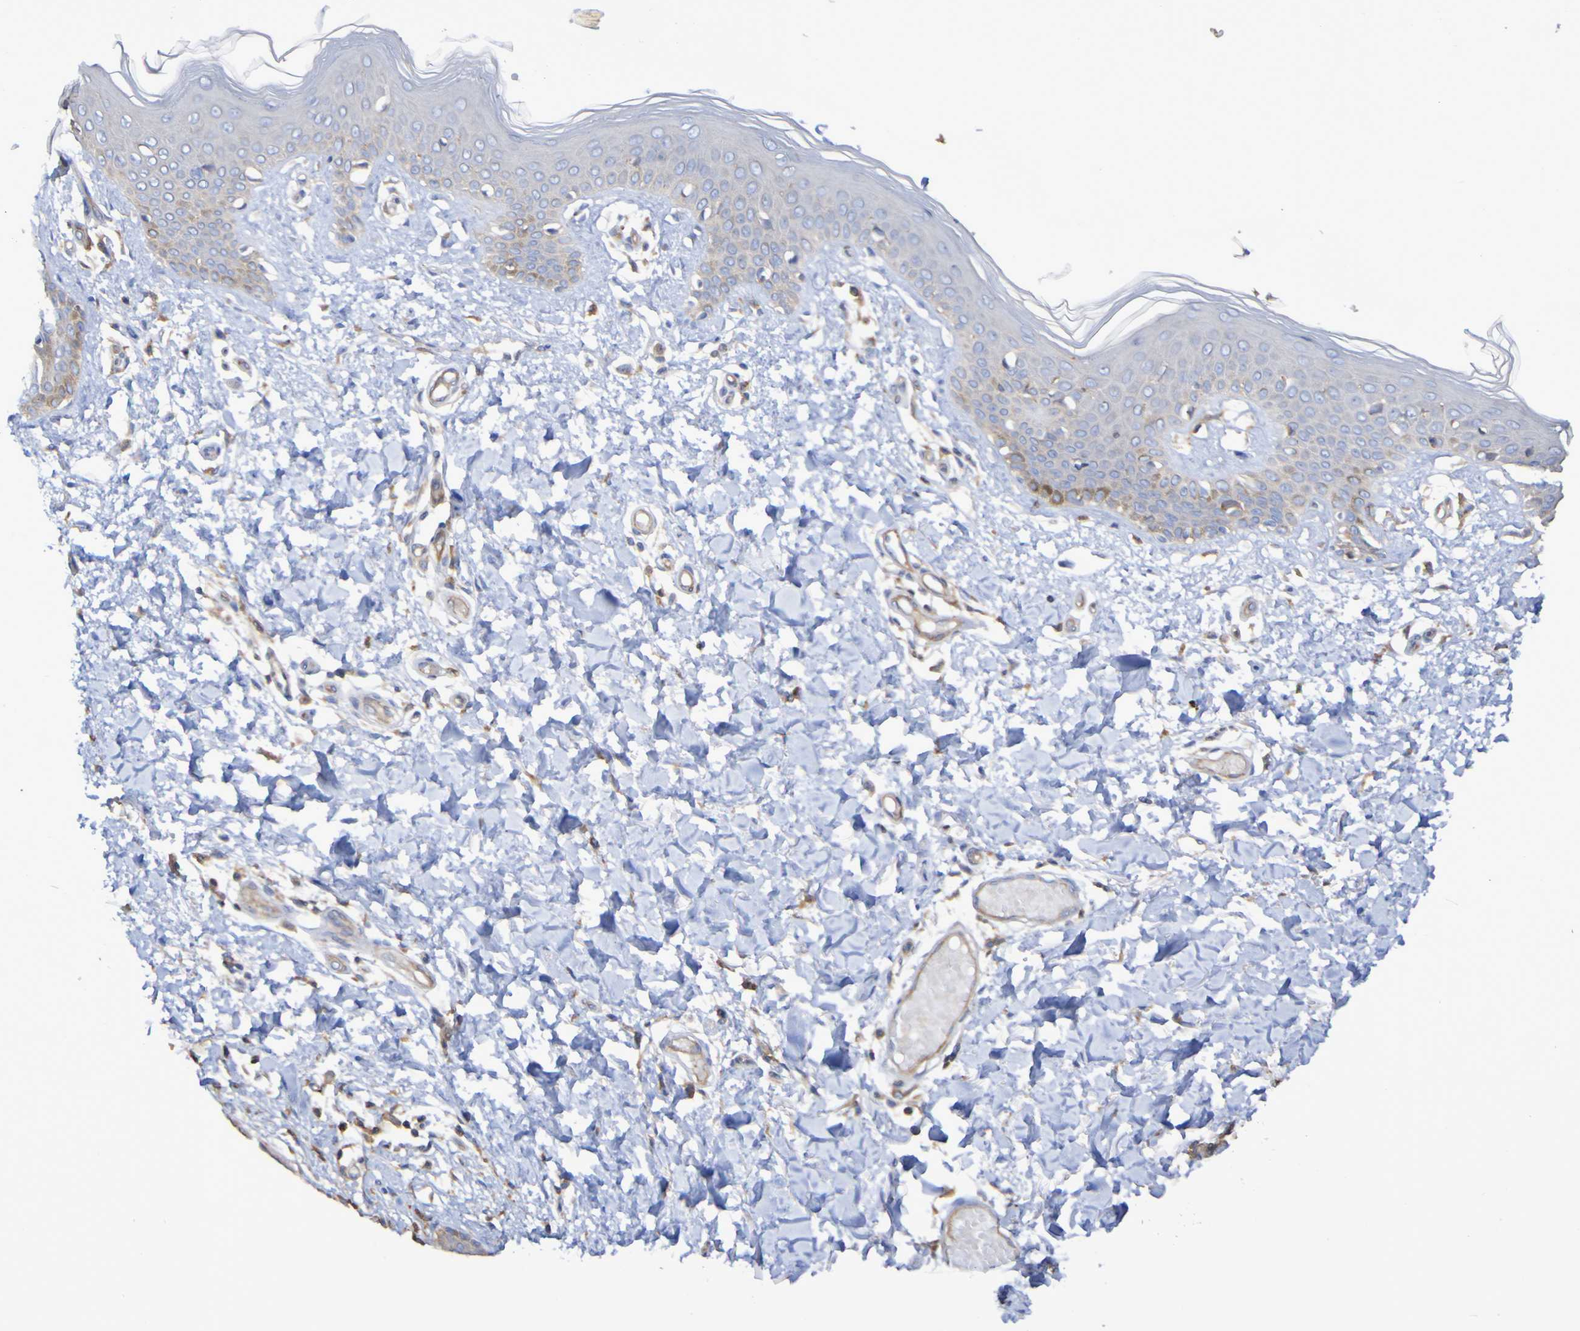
{"staining": {"intensity": "negative", "quantity": "none", "location": "none"}, "tissue": "skin", "cell_type": "Fibroblasts", "image_type": "normal", "snomed": [{"axis": "morphology", "description": "Normal tissue, NOS"}, {"axis": "topography", "description": "Skin"}], "caption": "DAB immunohistochemical staining of normal human skin demonstrates no significant expression in fibroblasts.", "gene": "SYNJ1", "patient": {"sex": "male", "age": 53}}